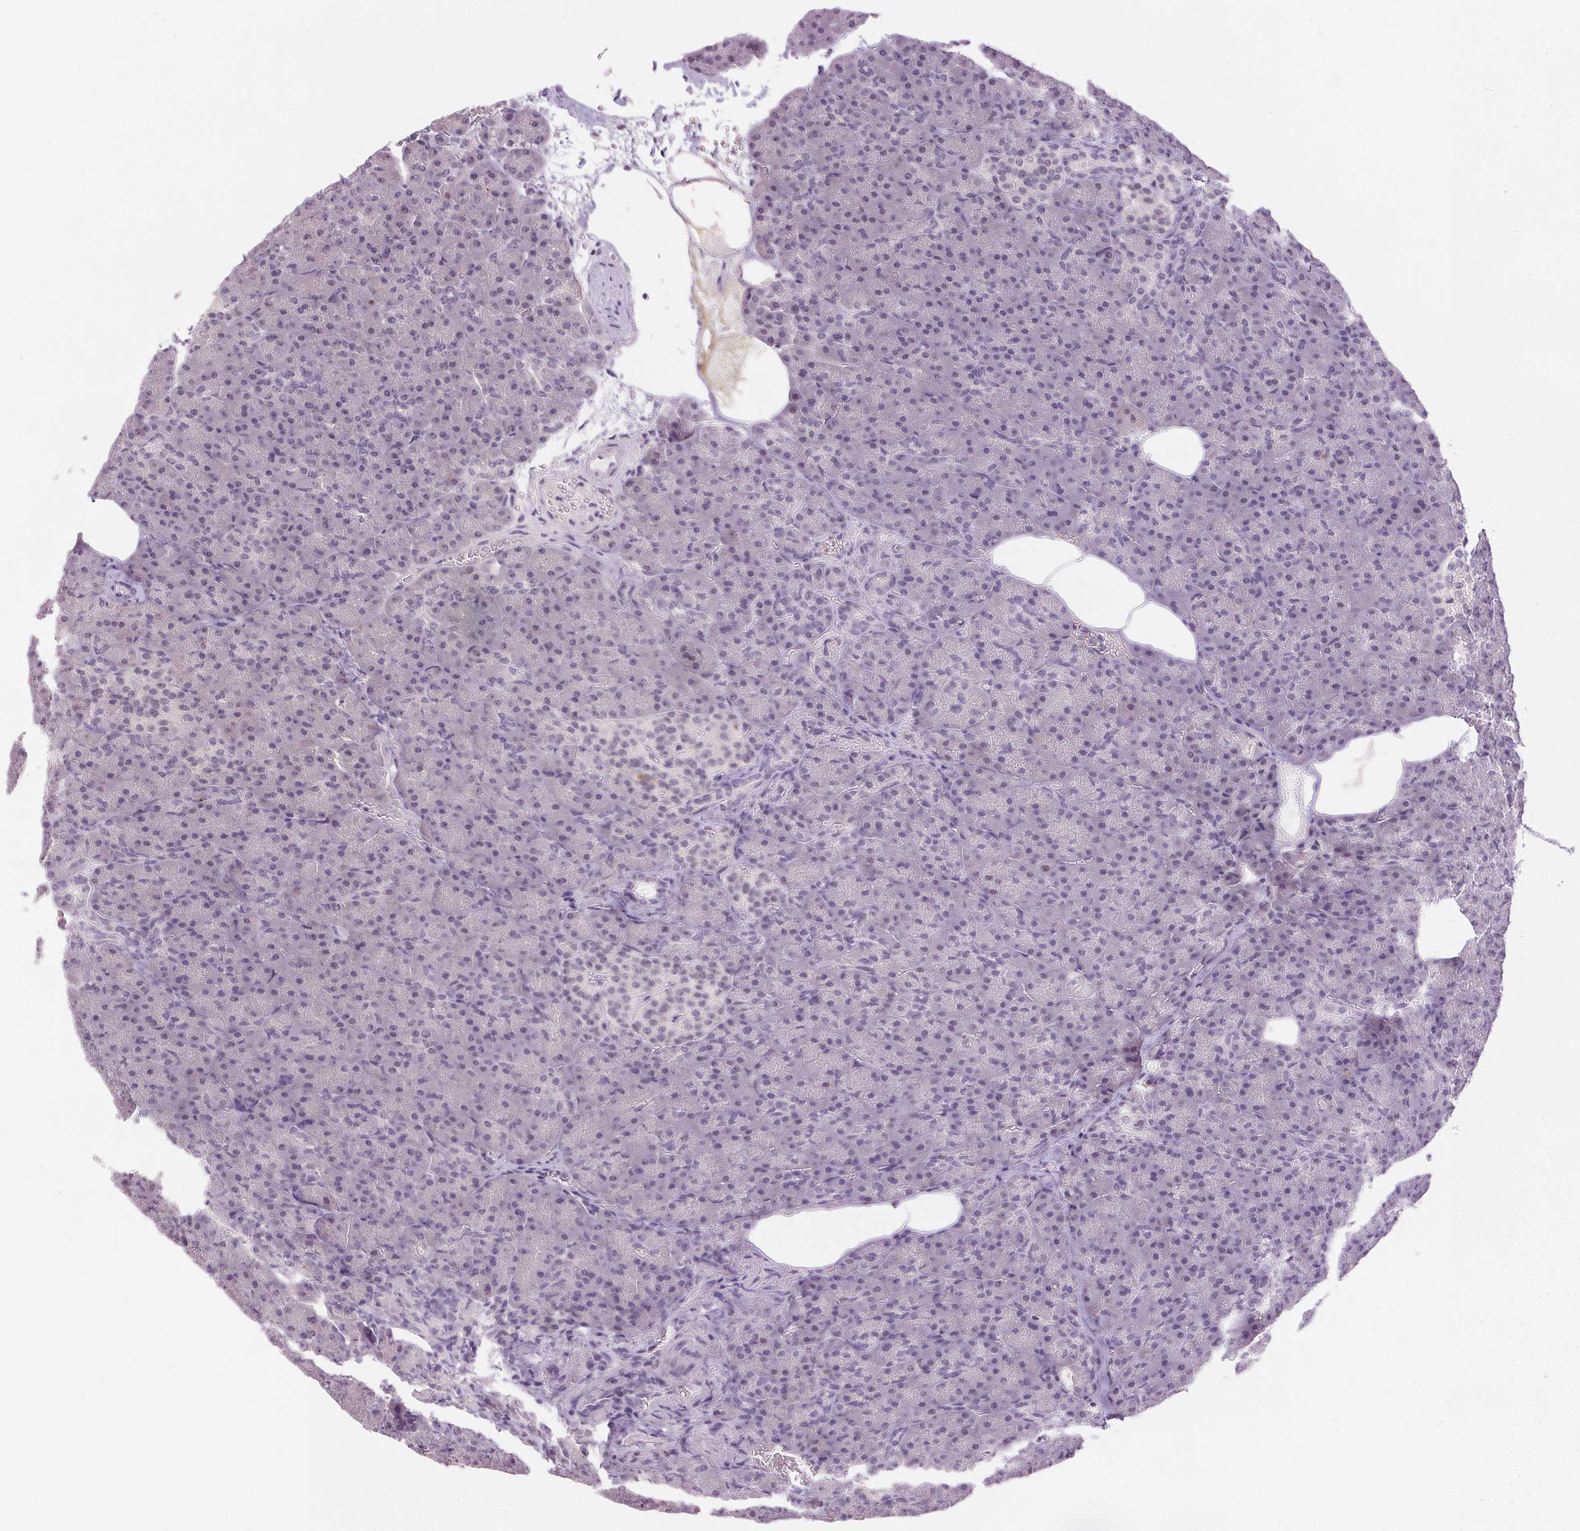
{"staining": {"intensity": "negative", "quantity": "none", "location": "none"}, "tissue": "pancreas", "cell_type": "Exocrine glandular cells", "image_type": "normal", "snomed": [{"axis": "morphology", "description": "Normal tissue, NOS"}, {"axis": "topography", "description": "Pancreas"}], "caption": "A photomicrograph of human pancreas is negative for staining in exocrine glandular cells. (Brightfield microscopy of DAB (3,3'-diaminobenzidine) IHC at high magnification).", "gene": "FAM168A", "patient": {"sex": "female", "age": 74}}